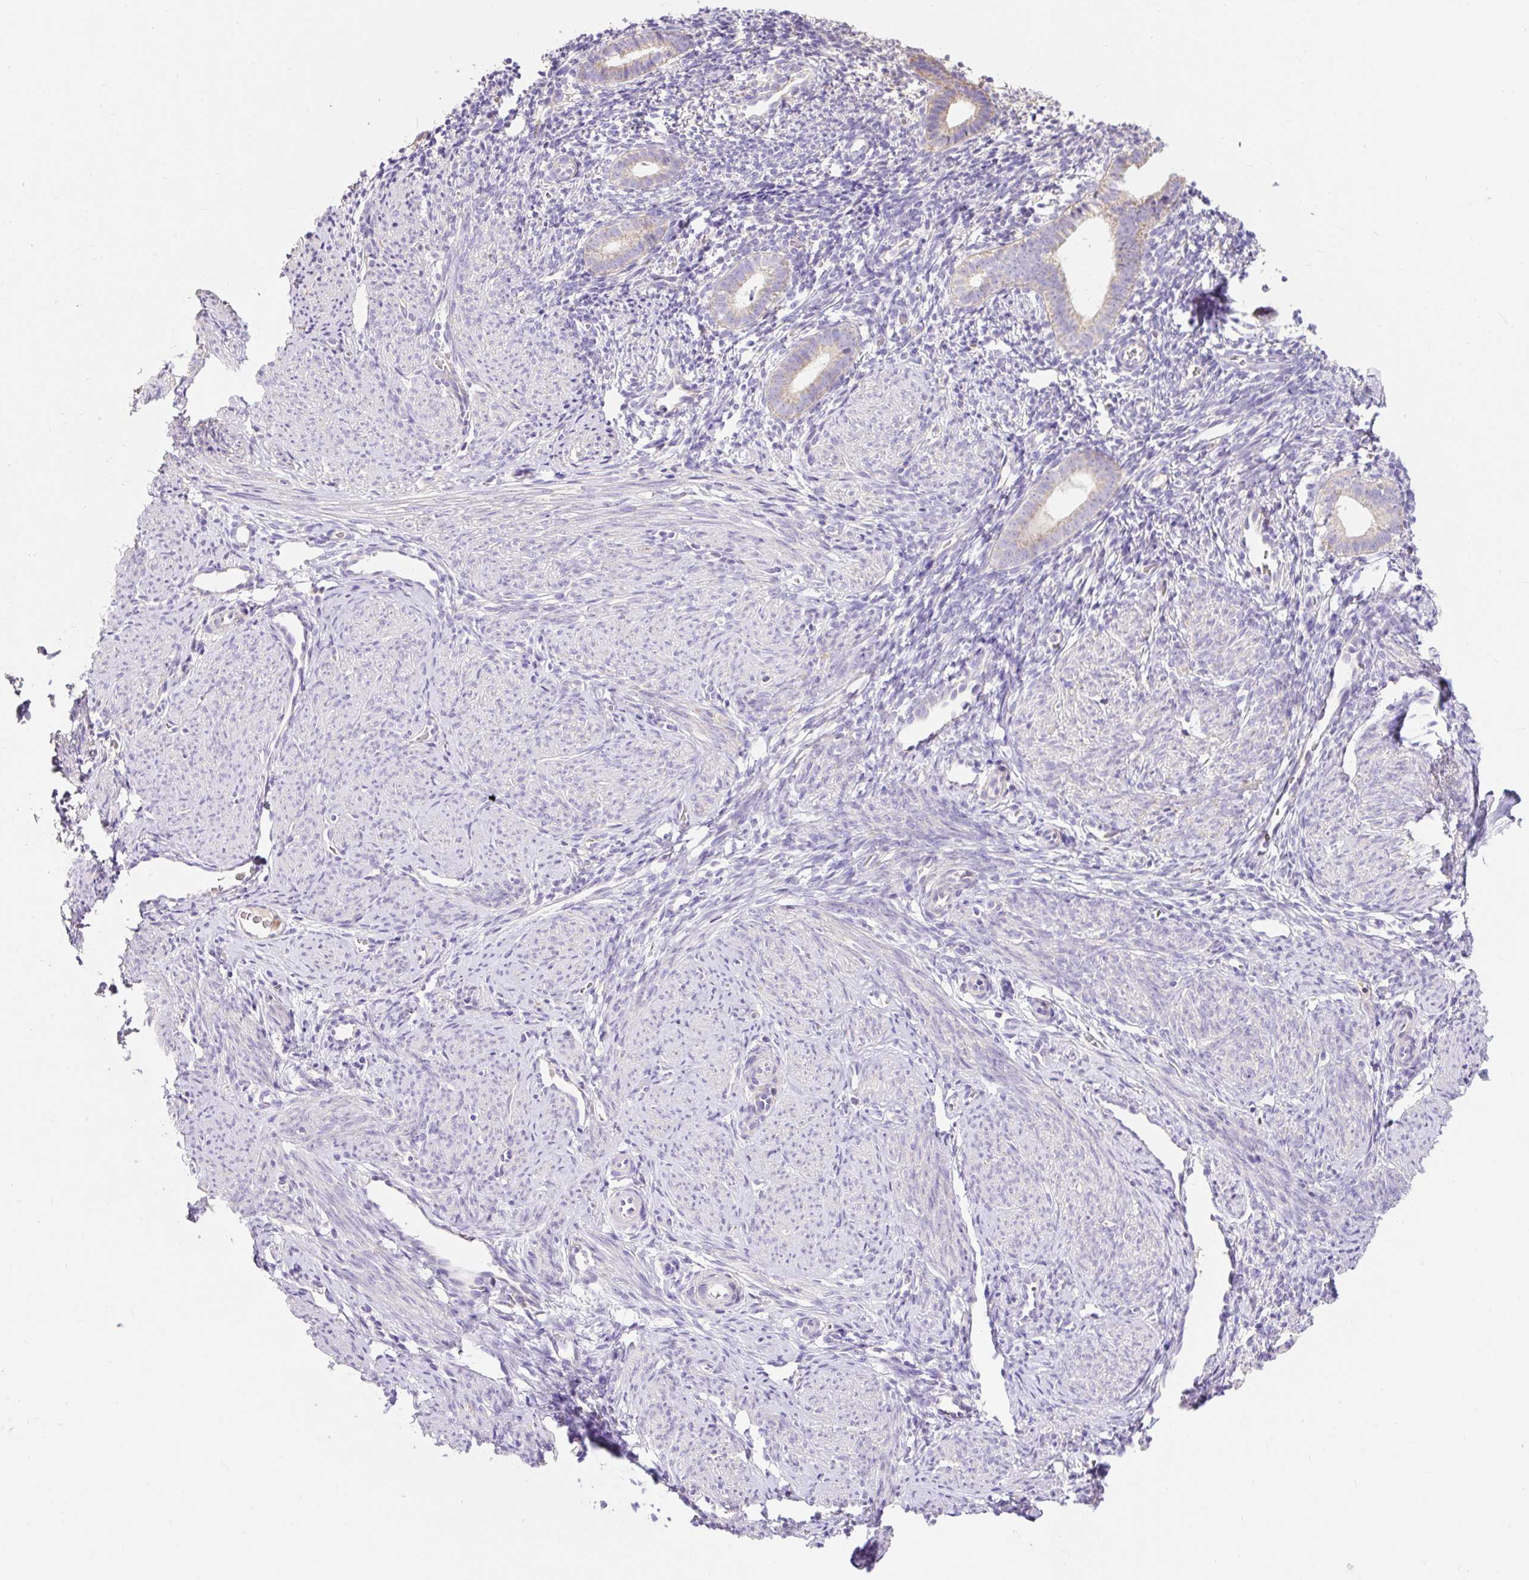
{"staining": {"intensity": "negative", "quantity": "none", "location": "none"}, "tissue": "endometrium", "cell_type": "Cells in endometrial stroma", "image_type": "normal", "snomed": [{"axis": "morphology", "description": "Normal tissue, NOS"}, {"axis": "topography", "description": "Endometrium"}], "caption": "This micrograph is of normal endometrium stained with IHC to label a protein in brown with the nuclei are counter-stained blue. There is no expression in cells in endometrial stroma. The staining is performed using DAB (3,3'-diaminobenzidine) brown chromogen with nuclei counter-stained in using hematoxylin.", "gene": "PMAIP1", "patient": {"sex": "female", "age": 39}}